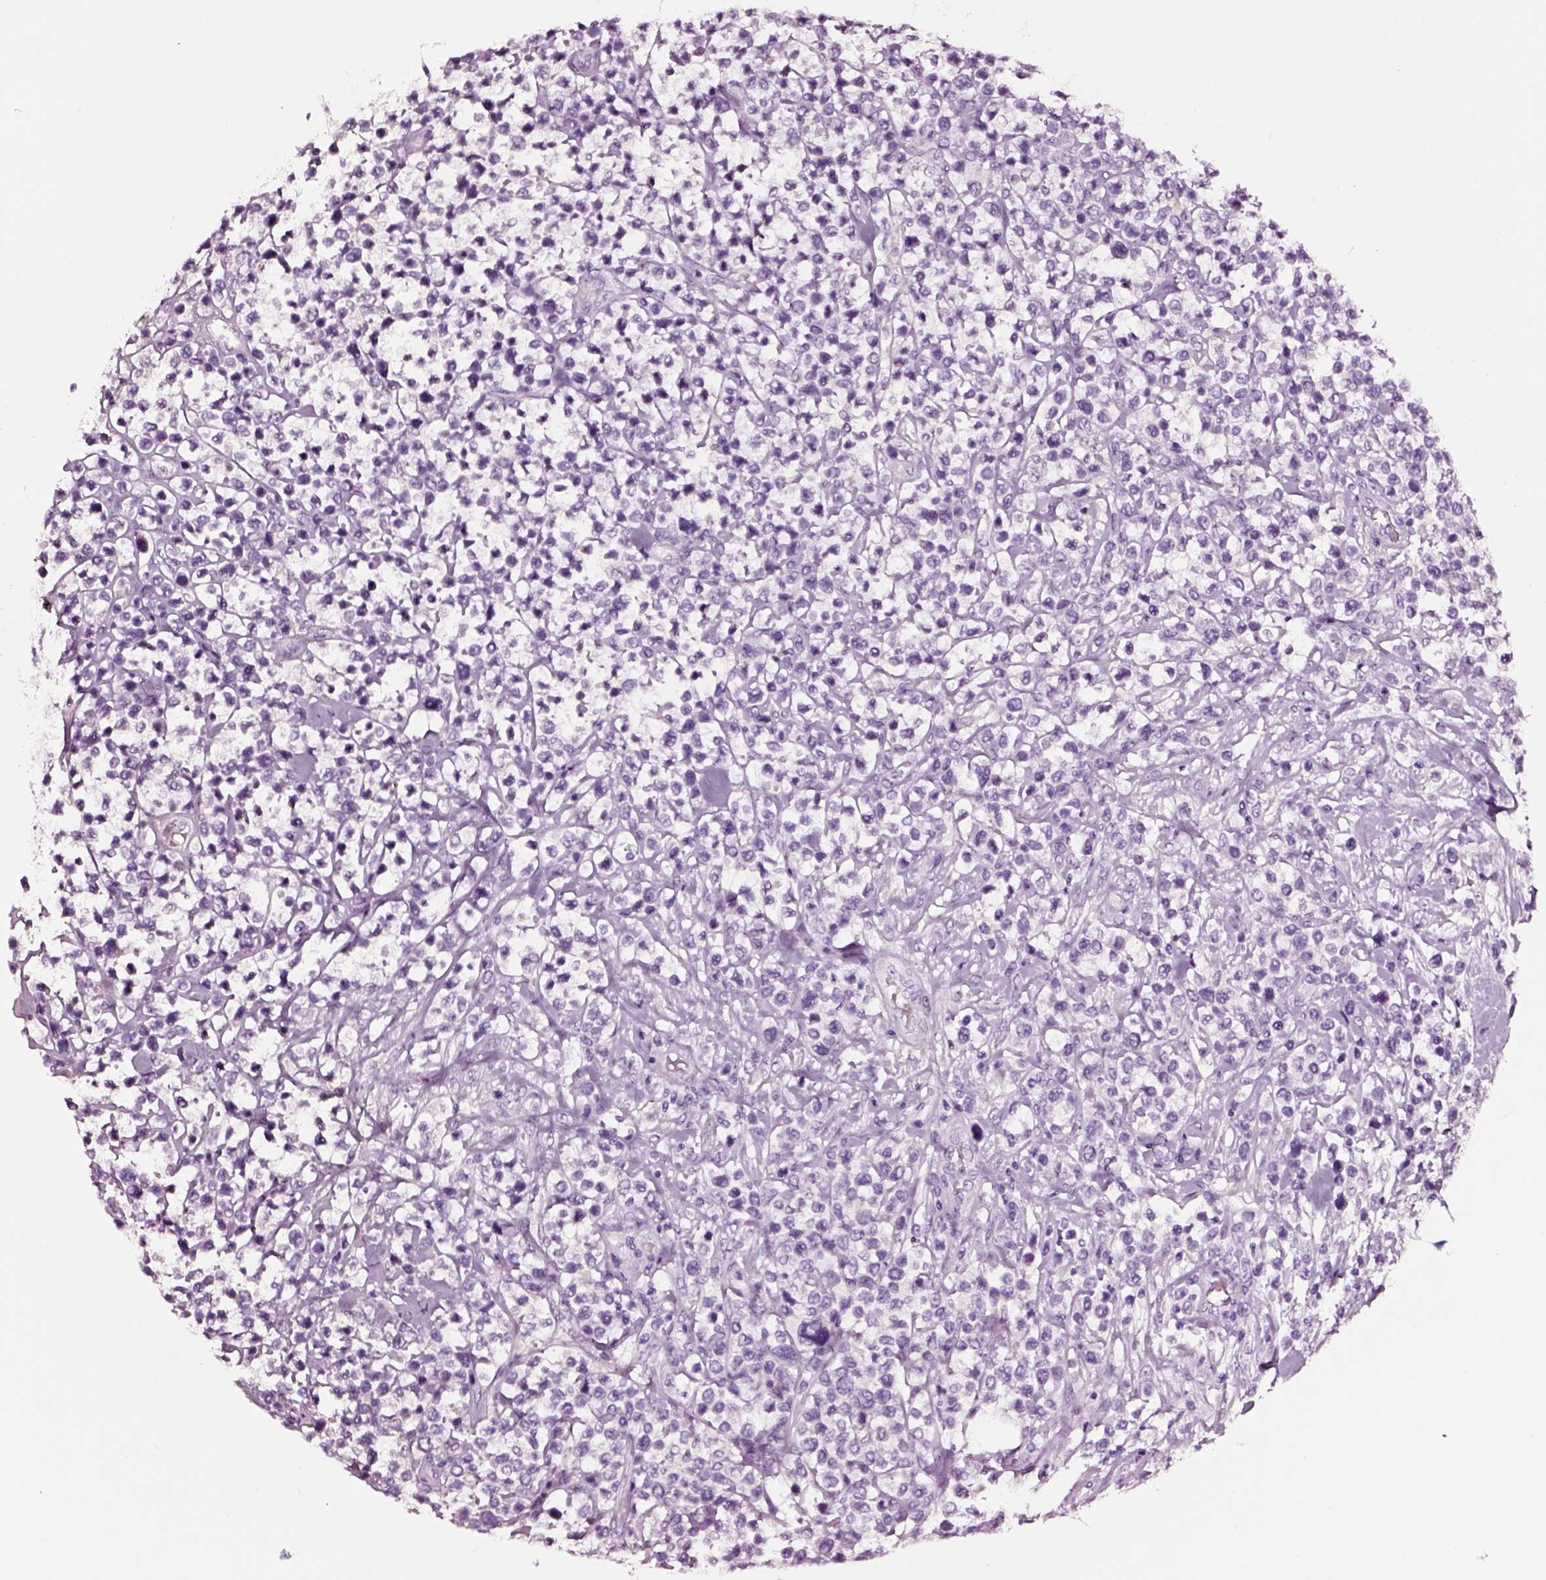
{"staining": {"intensity": "negative", "quantity": "none", "location": "none"}, "tissue": "lymphoma", "cell_type": "Tumor cells", "image_type": "cancer", "snomed": [{"axis": "morphology", "description": "Malignant lymphoma, non-Hodgkin's type, High grade"}, {"axis": "topography", "description": "Soft tissue"}], "caption": "Tumor cells are negative for protein expression in human lymphoma.", "gene": "SOX10", "patient": {"sex": "female", "age": 56}}